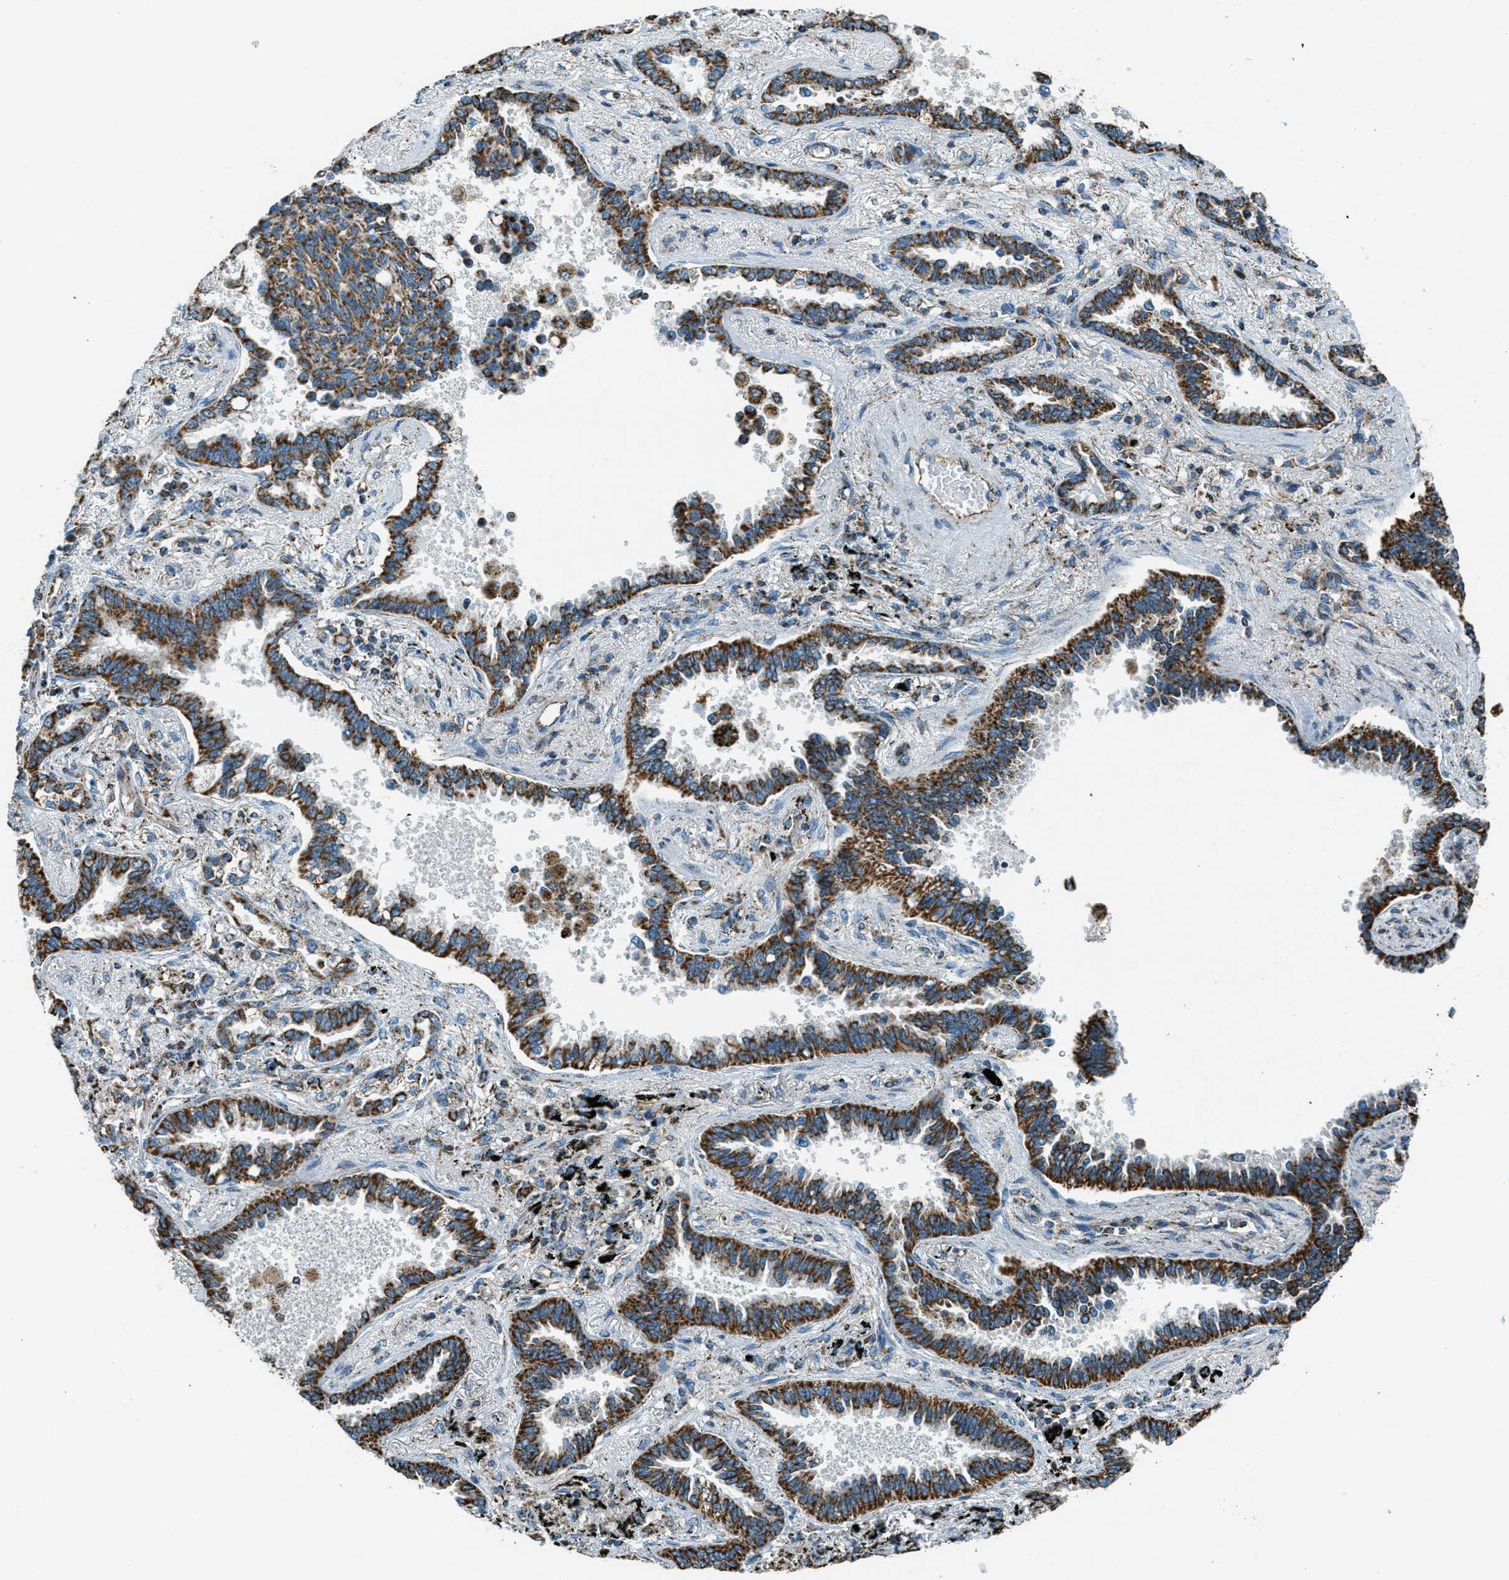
{"staining": {"intensity": "strong", "quantity": ">75%", "location": "cytoplasmic/membranous"}, "tissue": "lung cancer", "cell_type": "Tumor cells", "image_type": "cancer", "snomed": [{"axis": "morphology", "description": "Normal tissue, NOS"}, {"axis": "morphology", "description": "Adenocarcinoma, NOS"}, {"axis": "topography", "description": "Lung"}], "caption": "Protein expression by immunohistochemistry shows strong cytoplasmic/membranous positivity in approximately >75% of tumor cells in lung adenocarcinoma. (DAB = brown stain, brightfield microscopy at high magnification).", "gene": "CHST15", "patient": {"sex": "male", "age": 59}}